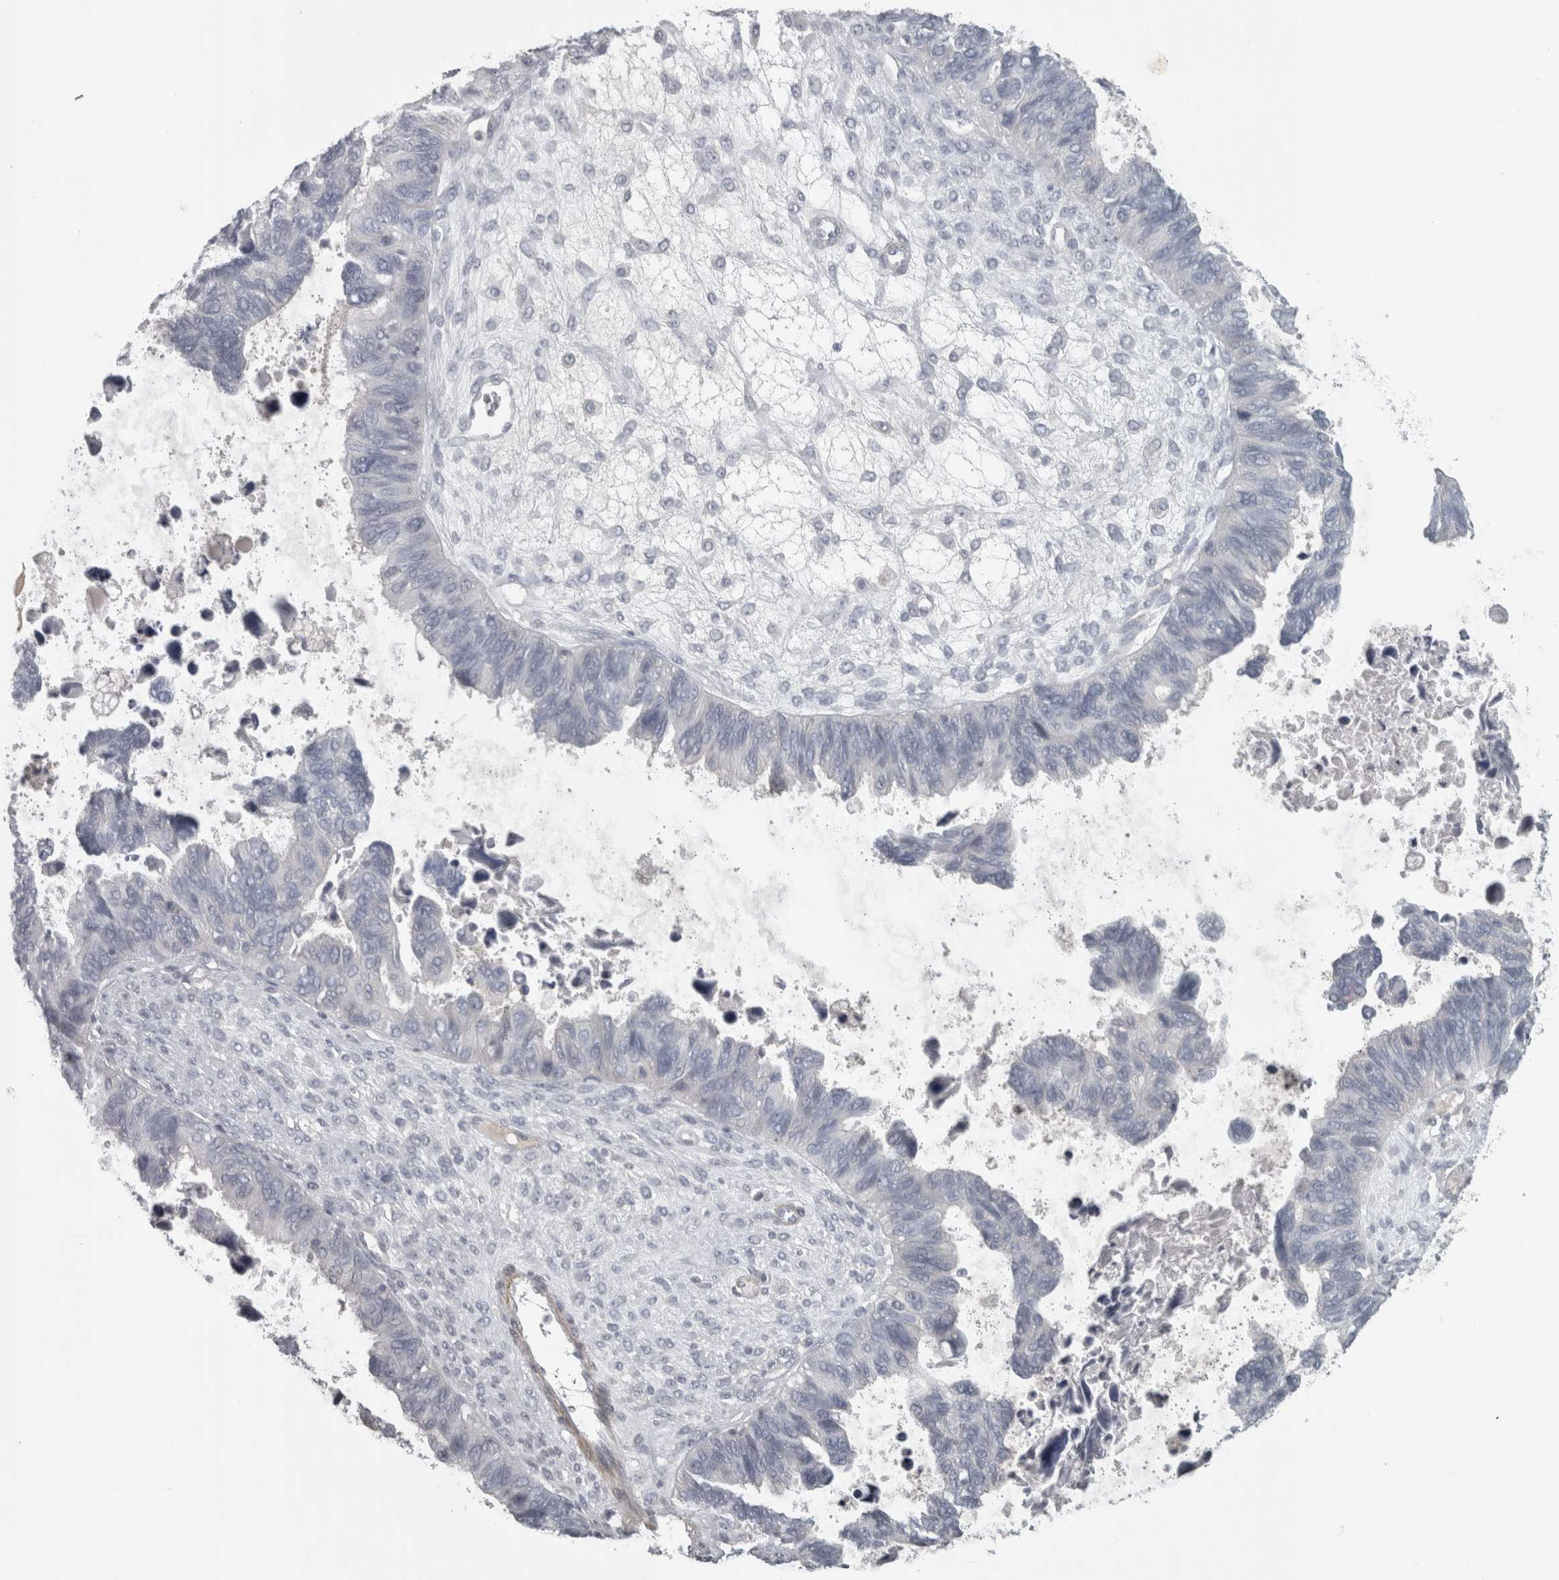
{"staining": {"intensity": "negative", "quantity": "none", "location": "none"}, "tissue": "ovarian cancer", "cell_type": "Tumor cells", "image_type": "cancer", "snomed": [{"axis": "morphology", "description": "Cystadenocarcinoma, serous, NOS"}, {"axis": "topography", "description": "Ovary"}], "caption": "This micrograph is of ovarian cancer stained with immunohistochemistry to label a protein in brown with the nuclei are counter-stained blue. There is no positivity in tumor cells.", "gene": "PPP1R12B", "patient": {"sex": "female", "age": 79}}